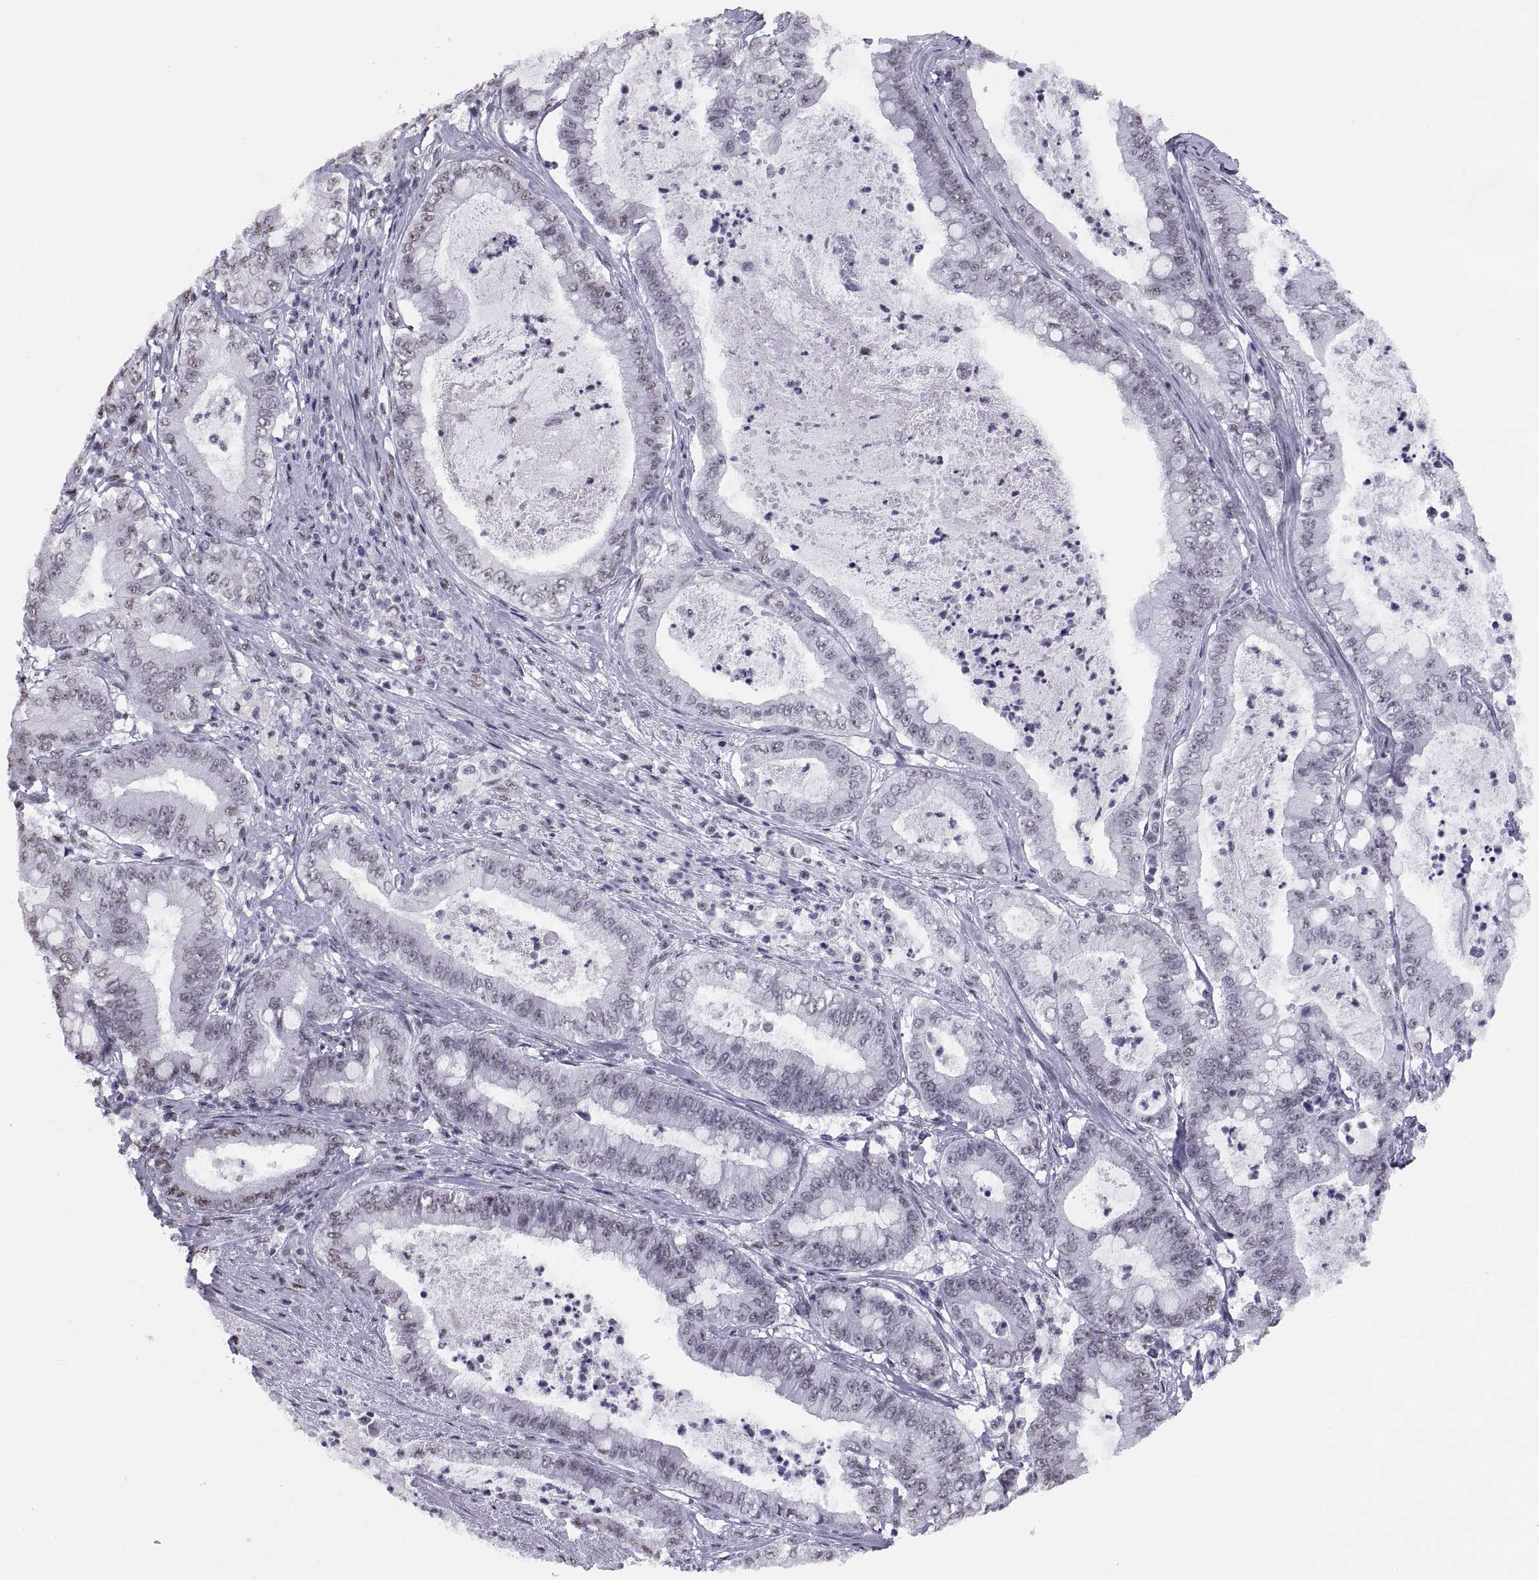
{"staining": {"intensity": "negative", "quantity": "none", "location": "none"}, "tissue": "pancreatic cancer", "cell_type": "Tumor cells", "image_type": "cancer", "snomed": [{"axis": "morphology", "description": "Adenocarcinoma, NOS"}, {"axis": "topography", "description": "Pancreas"}], "caption": "The immunohistochemistry (IHC) photomicrograph has no significant staining in tumor cells of pancreatic adenocarcinoma tissue.", "gene": "NEUROD6", "patient": {"sex": "male", "age": 71}}